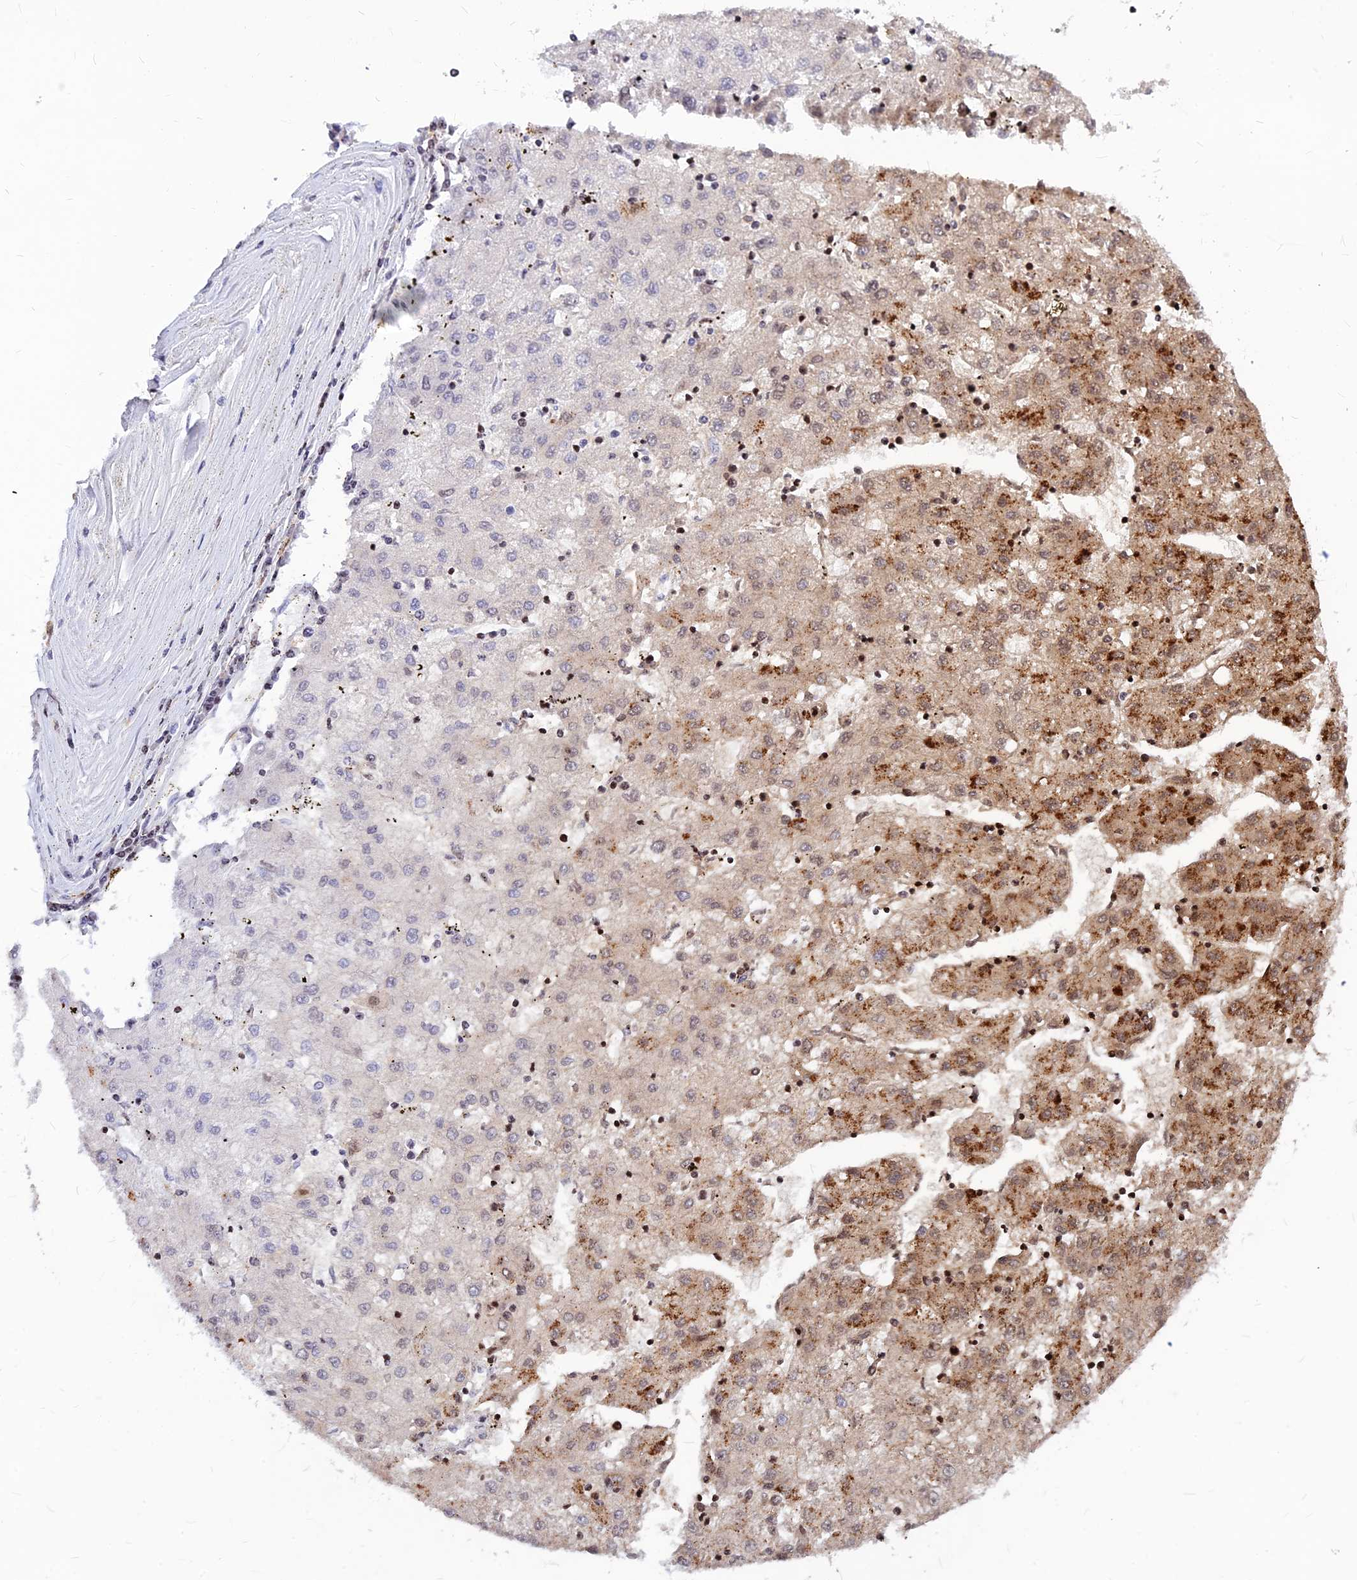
{"staining": {"intensity": "moderate", "quantity": "<25%", "location": "cytoplasmic/membranous"}, "tissue": "liver cancer", "cell_type": "Tumor cells", "image_type": "cancer", "snomed": [{"axis": "morphology", "description": "Carcinoma, Hepatocellular, NOS"}, {"axis": "topography", "description": "Liver"}], "caption": "Tumor cells show low levels of moderate cytoplasmic/membranous expression in approximately <25% of cells in human liver cancer (hepatocellular carcinoma).", "gene": "PRPS1", "patient": {"sex": "male", "age": 72}}